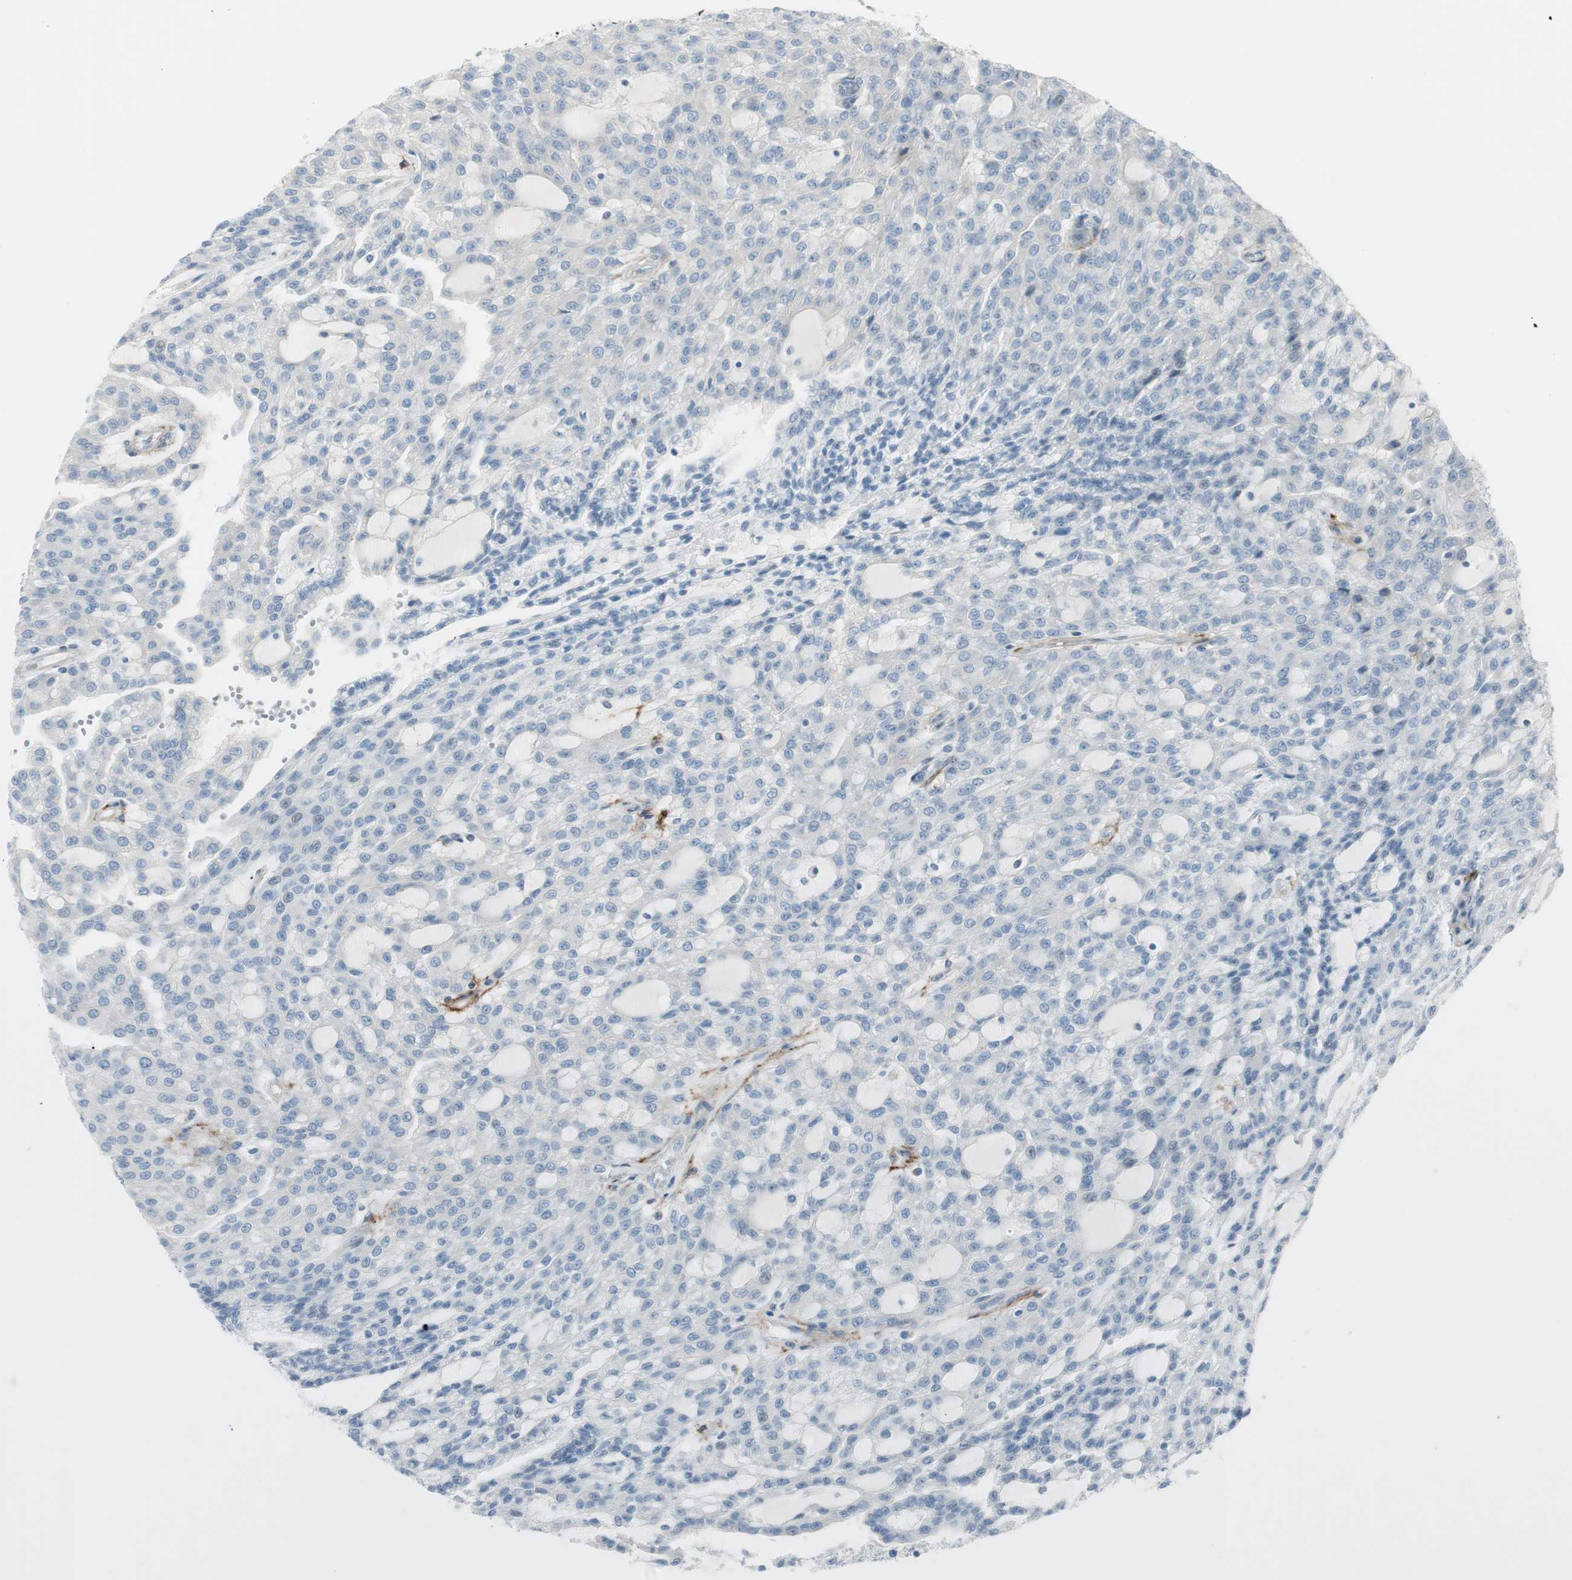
{"staining": {"intensity": "negative", "quantity": "none", "location": "none"}, "tissue": "renal cancer", "cell_type": "Tumor cells", "image_type": "cancer", "snomed": [{"axis": "morphology", "description": "Adenocarcinoma, NOS"}, {"axis": "topography", "description": "Kidney"}], "caption": "An image of human adenocarcinoma (renal) is negative for staining in tumor cells.", "gene": "CACNA2D1", "patient": {"sex": "male", "age": 63}}